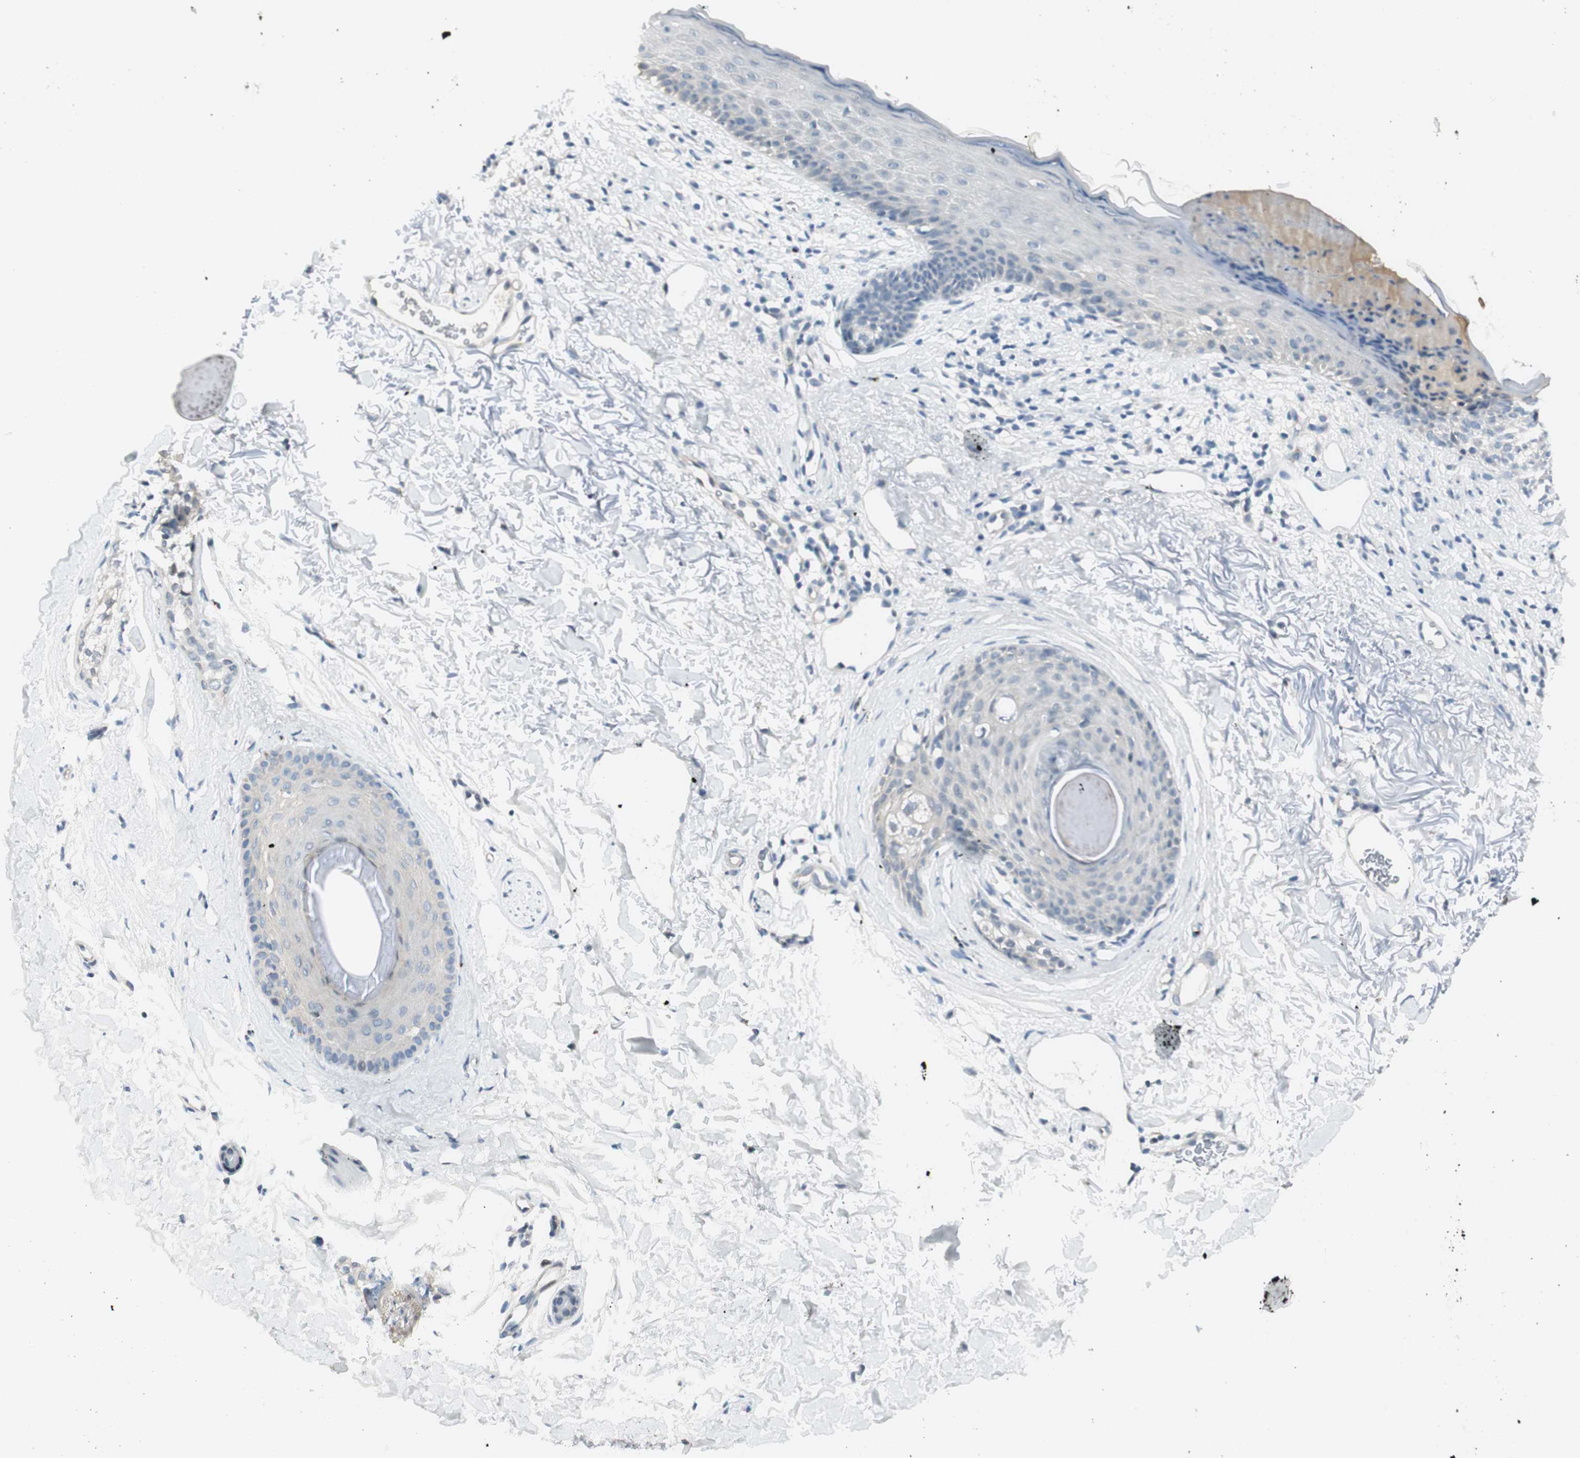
{"staining": {"intensity": "negative", "quantity": "none", "location": "none"}, "tissue": "skin cancer", "cell_type": "Tumor cells", "image_type": "cancer", "snomed": [{"axis": "morphology", "description": "Basal cell carcinoma"}, {"axis": "topography", "description": "Skin"}], "caption": "This is an immunohistochemistry (IHC) image of human skin cancer (basal cell carcinoma). There is no expression in tumor cells.", "gene": "B4GALNT1", "patient": {"sex": "female", "age": 70}}